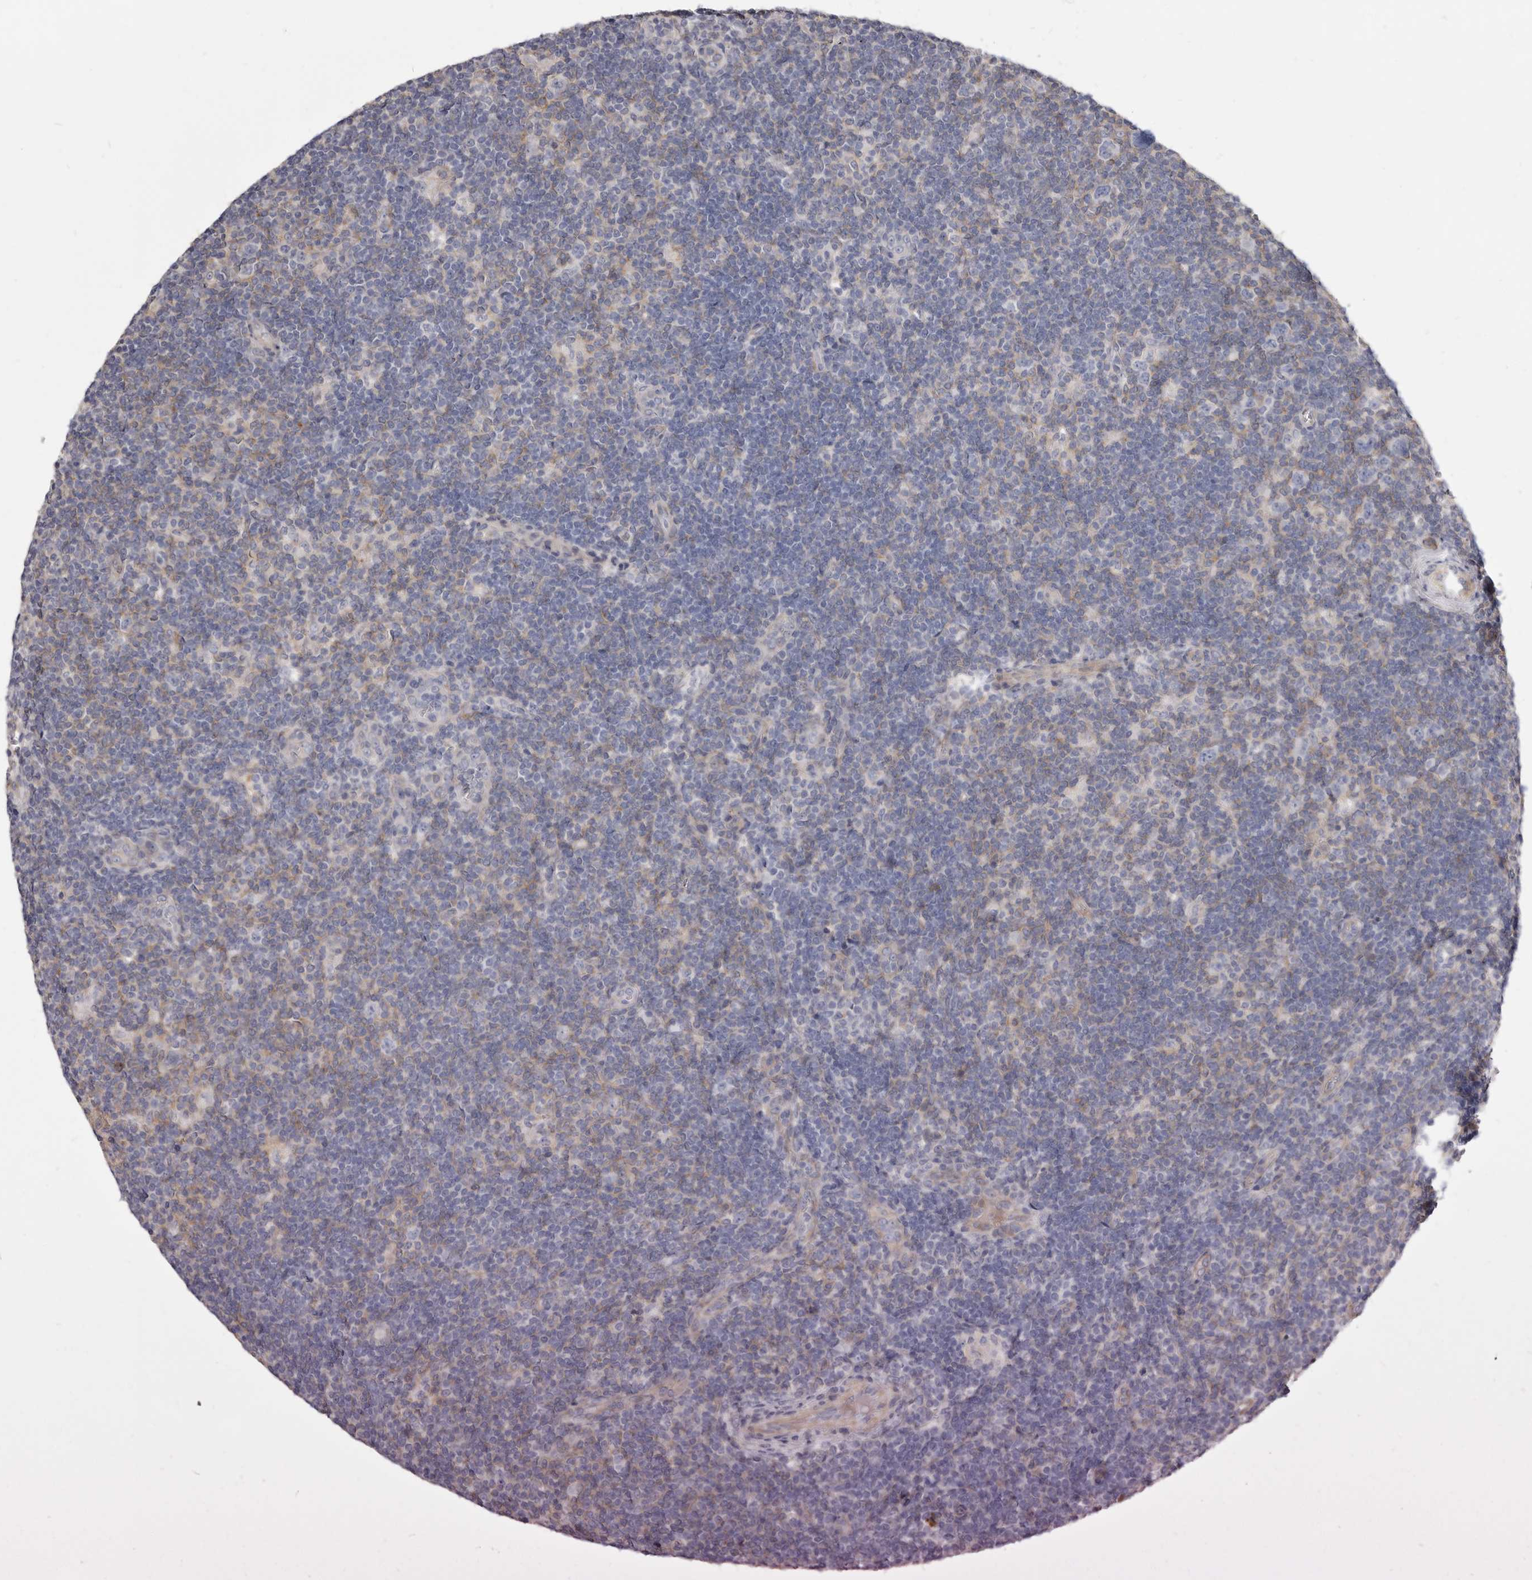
{"staining": {"intensity": "negative", "quantity": "none", "location": "none"}, "tissue": "lymphoma", "cell_type": "Tumor cells", "image_type": "cancer", "snomed": [{"axis": "morphology", "description": "Hodgkin's disease, NOS"}, {"axis": "topography", "description": "Lymph node"}], "caption": "High power microscopy photomicrograph of an immunohistochemistry (IHC) micrograph of lymphoma, revealing no significant positivity in tumor cells.", "gene": "FAS", "patient": {"sex": "female", "age": 57}}